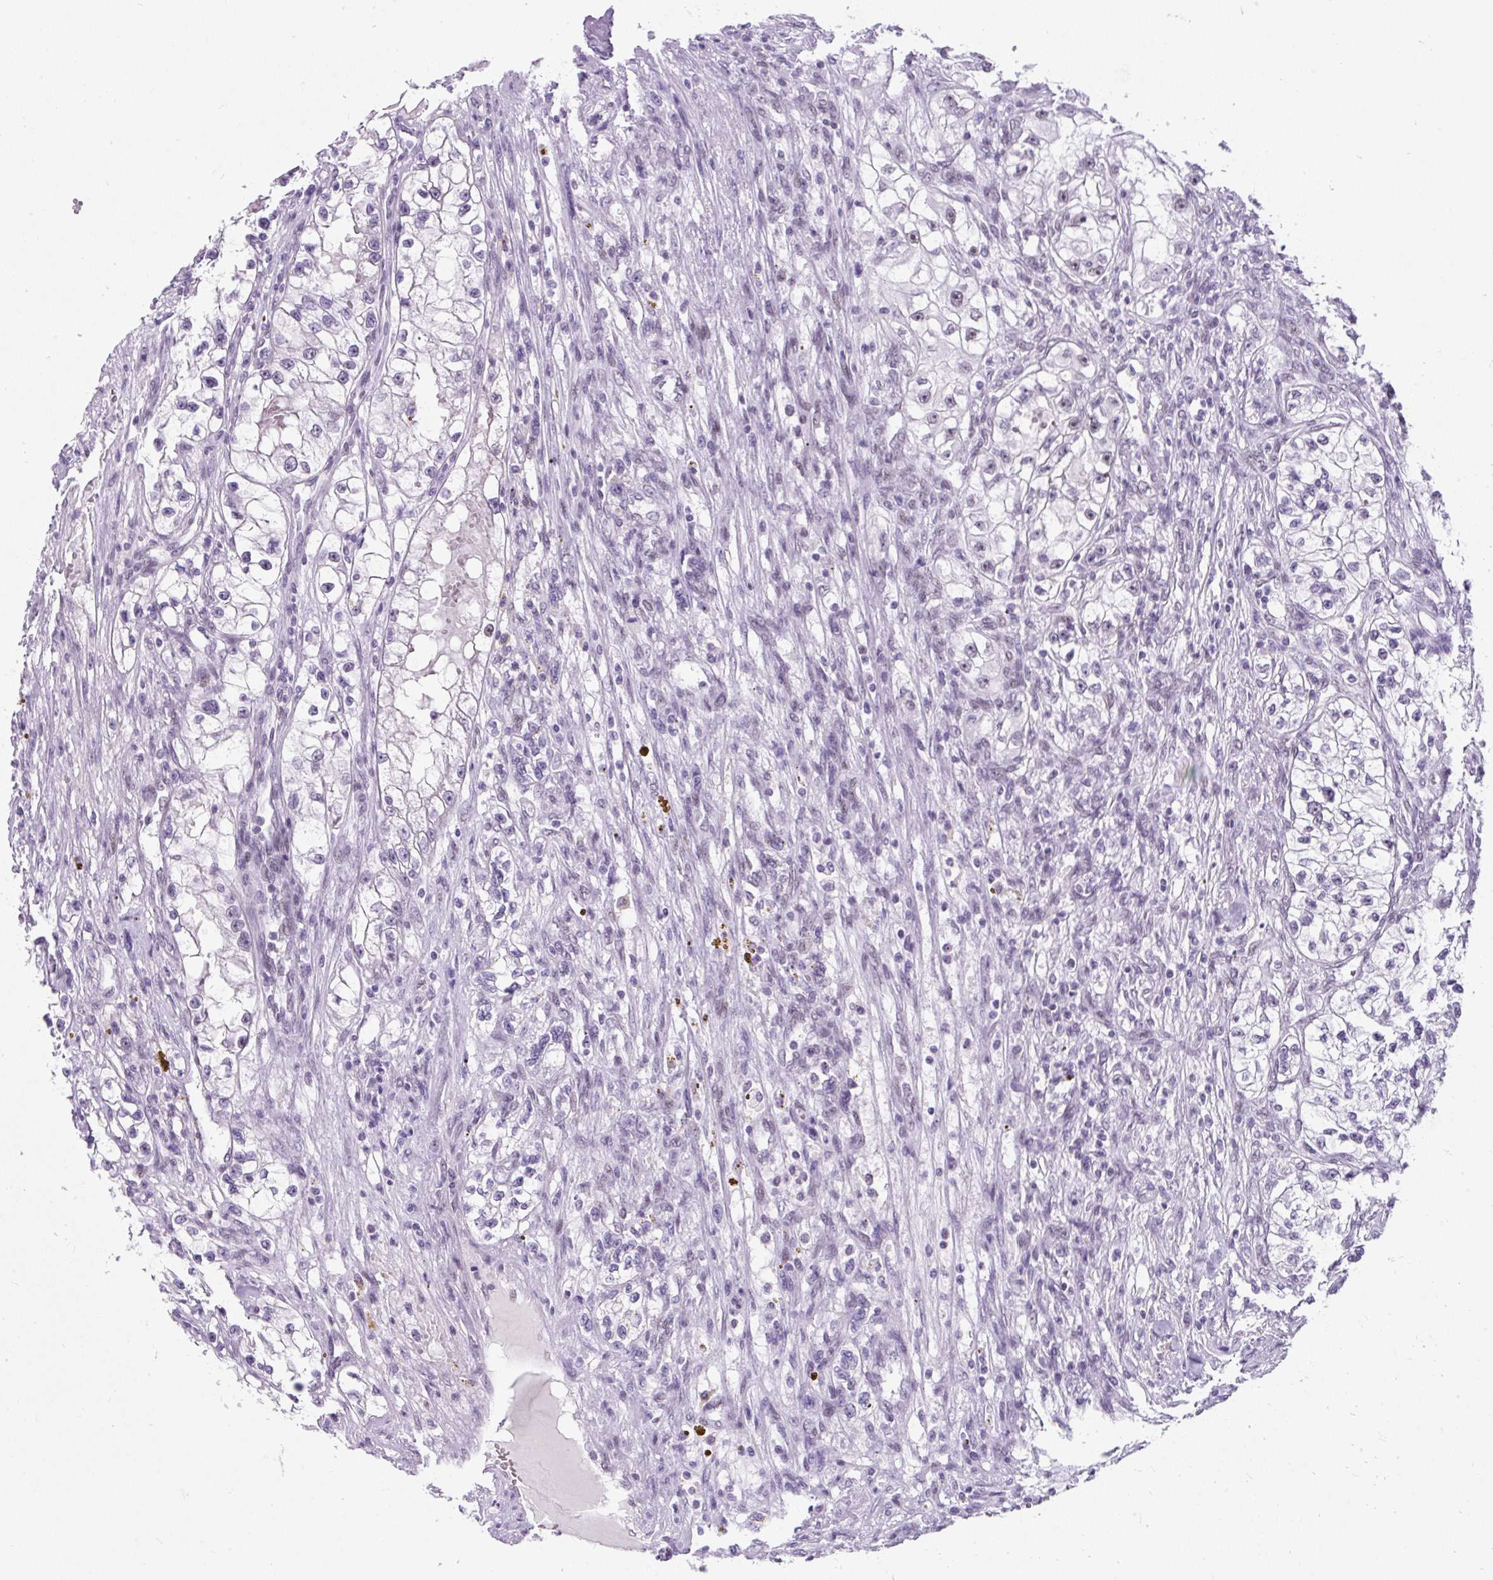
{"staining": {"intensity": "negative", "quantity": "none", "location": "none"}, "tissue": "renal cancer", "cell_type": "Tumor cells", "image_type": "cancer", "snomed": [{"axis": "morphology", "description": "Adenocarcinoma, NOS"}, {"axis": "topography", "description": "Kidney"}], "caption": "A high-resolution micrograph shows IHC staining of adenocarcinoma (renal), which exhibits no significant positivity in tumor cells. Nuclei are stained in blue.", "gene": "PLCXD2", "patient": {"sex": "female", "age": 57}}